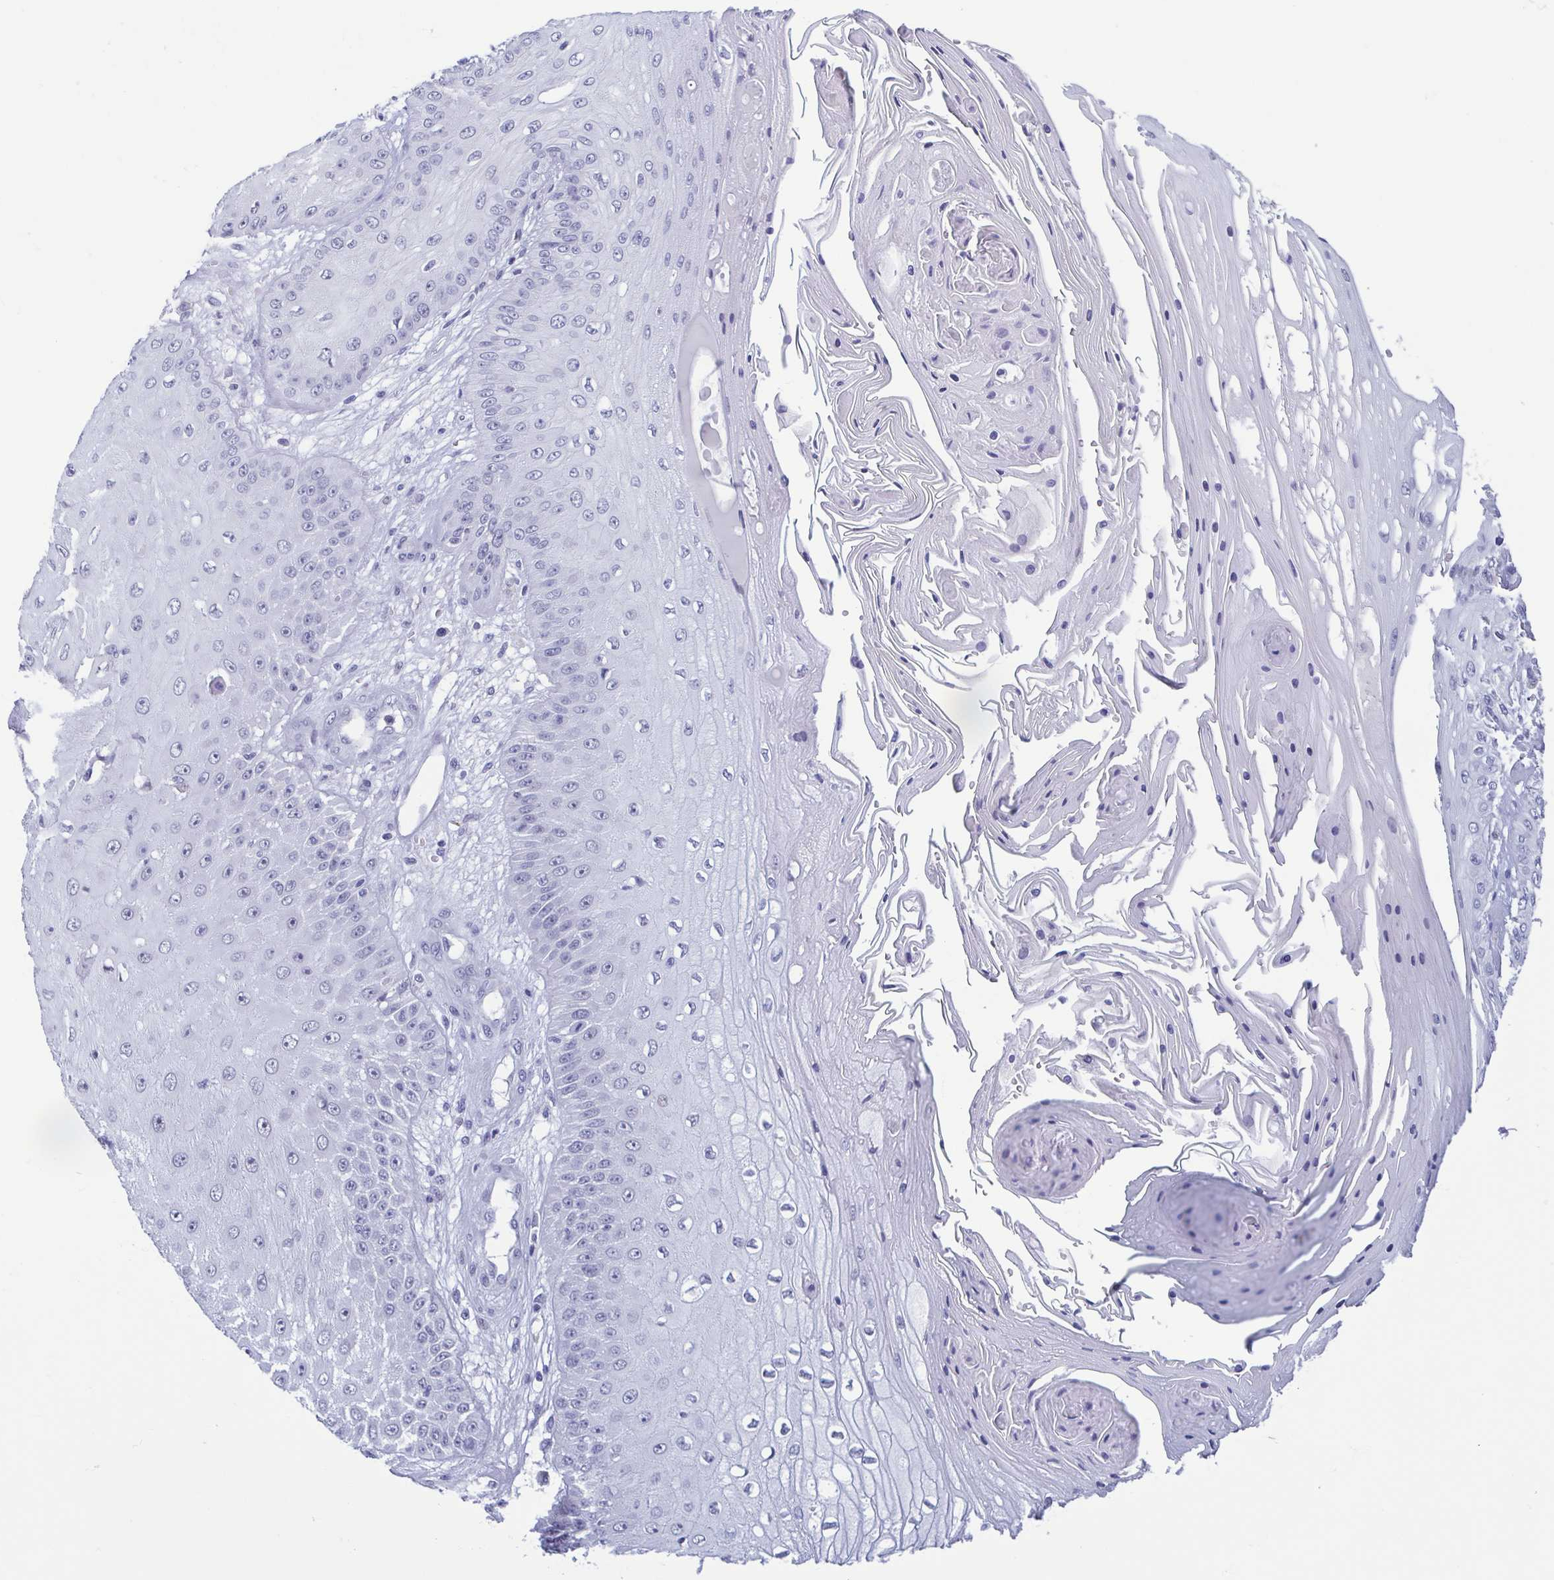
{"staining": {"intensity": "negative", "quantity": "none", "location": "none"}, "tissue": "skin cancer", "cell_type": "Tumor cells", "image_type": "cancer", "snomed": [{"axis": "morphology", "description": "Squamous cell carcinoma, NOS"}, {"axis": "topography", "description": "Skin"}], "caption": "Skin squamous cell carcinoma was stained to show a protein in brown. There is no significant expression in tumor cells.", "gene": "PERM1", "patient": {"sex": "male", "age": 70}}